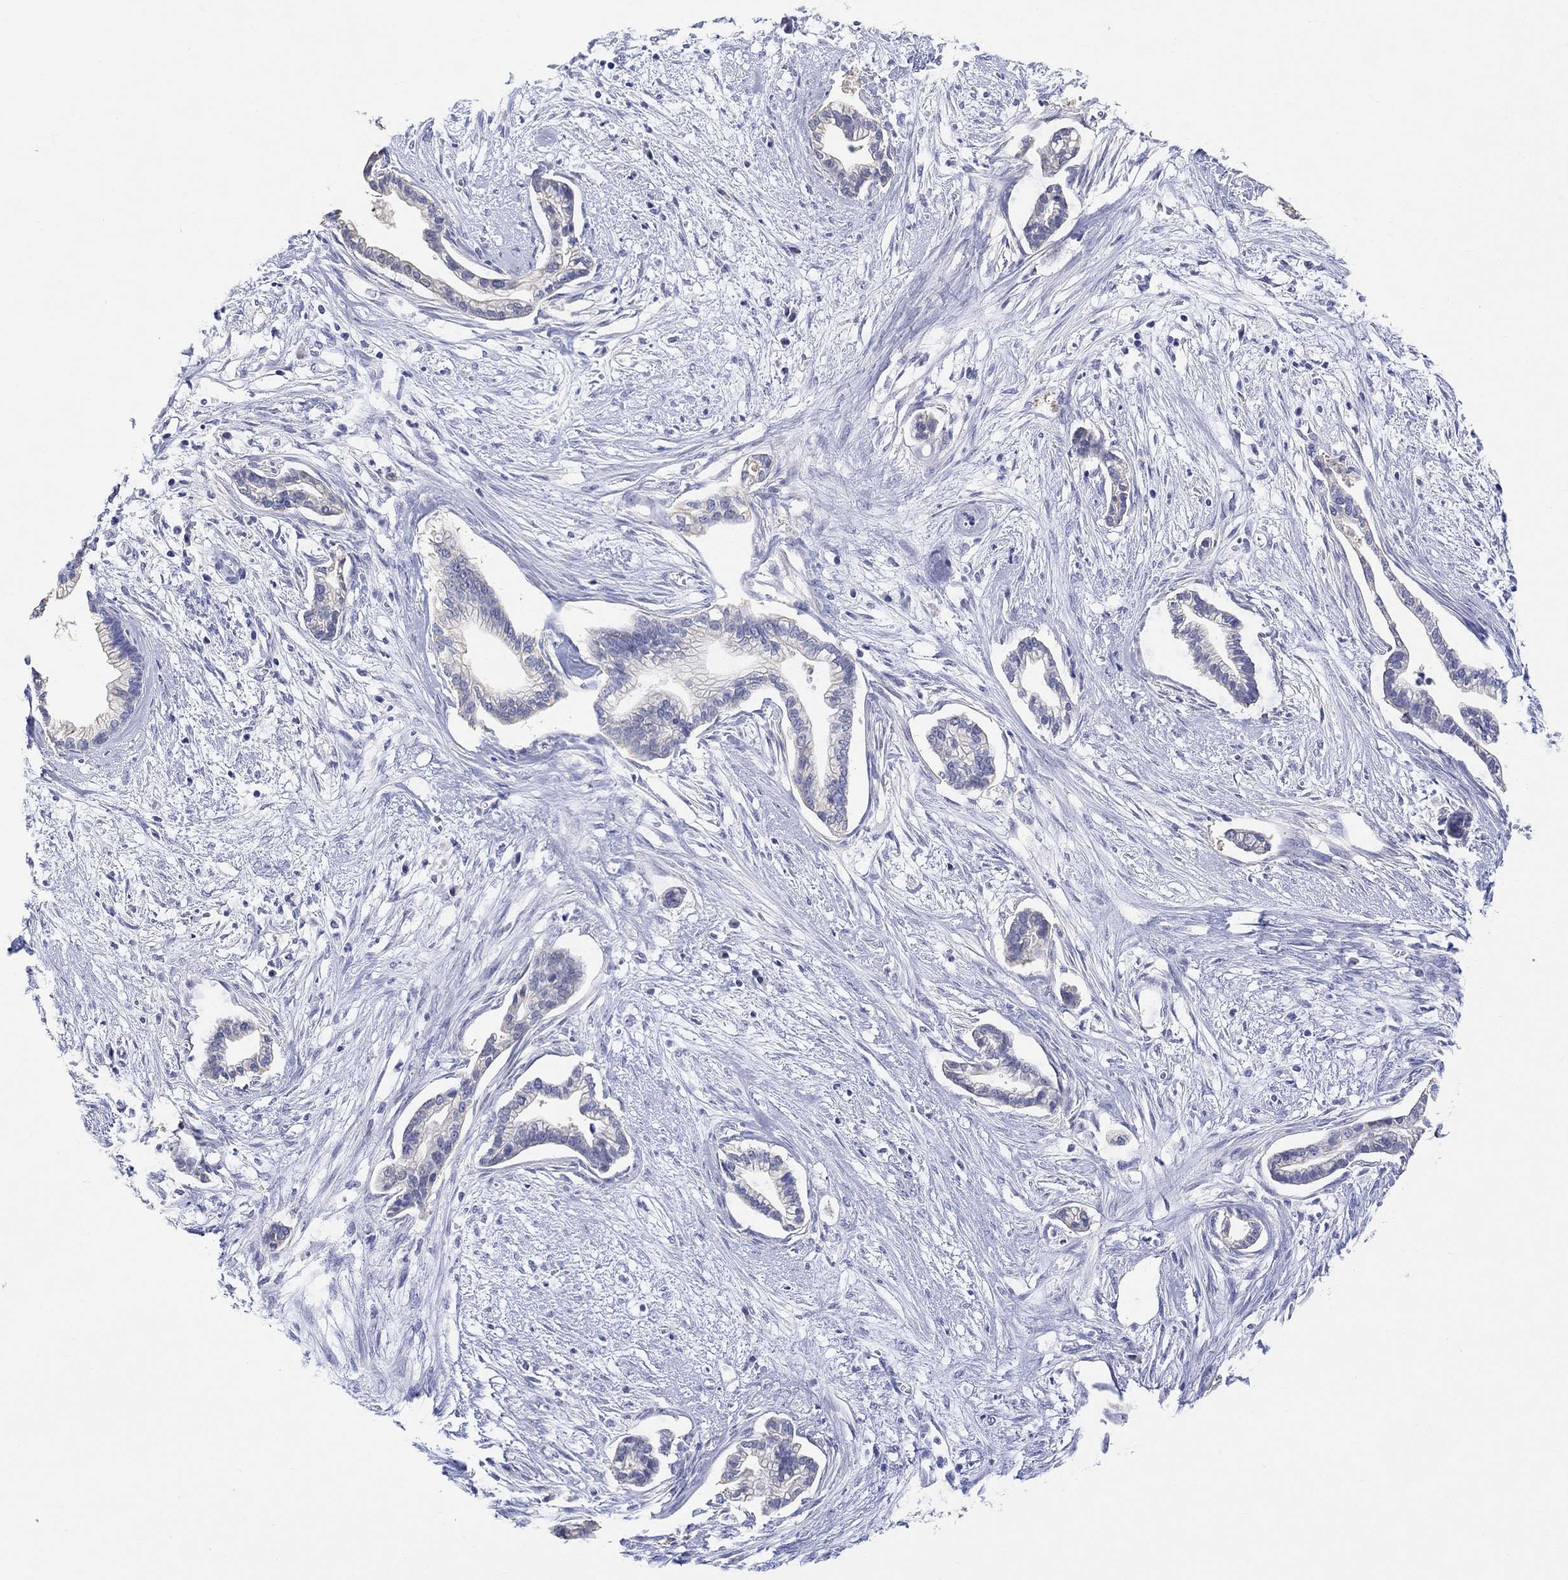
{"staining": {"intensity": "negative", "quantity": "none", "location": "none"}, "tissue": "cervical cancer", "cell_type": "Tumor cells", "image_type": "cancer", "snomed": [{"axis": "morphology", "description": "Adenocarcinoma, NOS"}, {"axis": "topography", "description": "Cervix"}], "caption": "Cervical adenocarcinoma was stained to show a protein in brown. There is no significant positivity in tumor cells.", "gene": "TYR", "patient": {"sex": "female", "age": 62}}